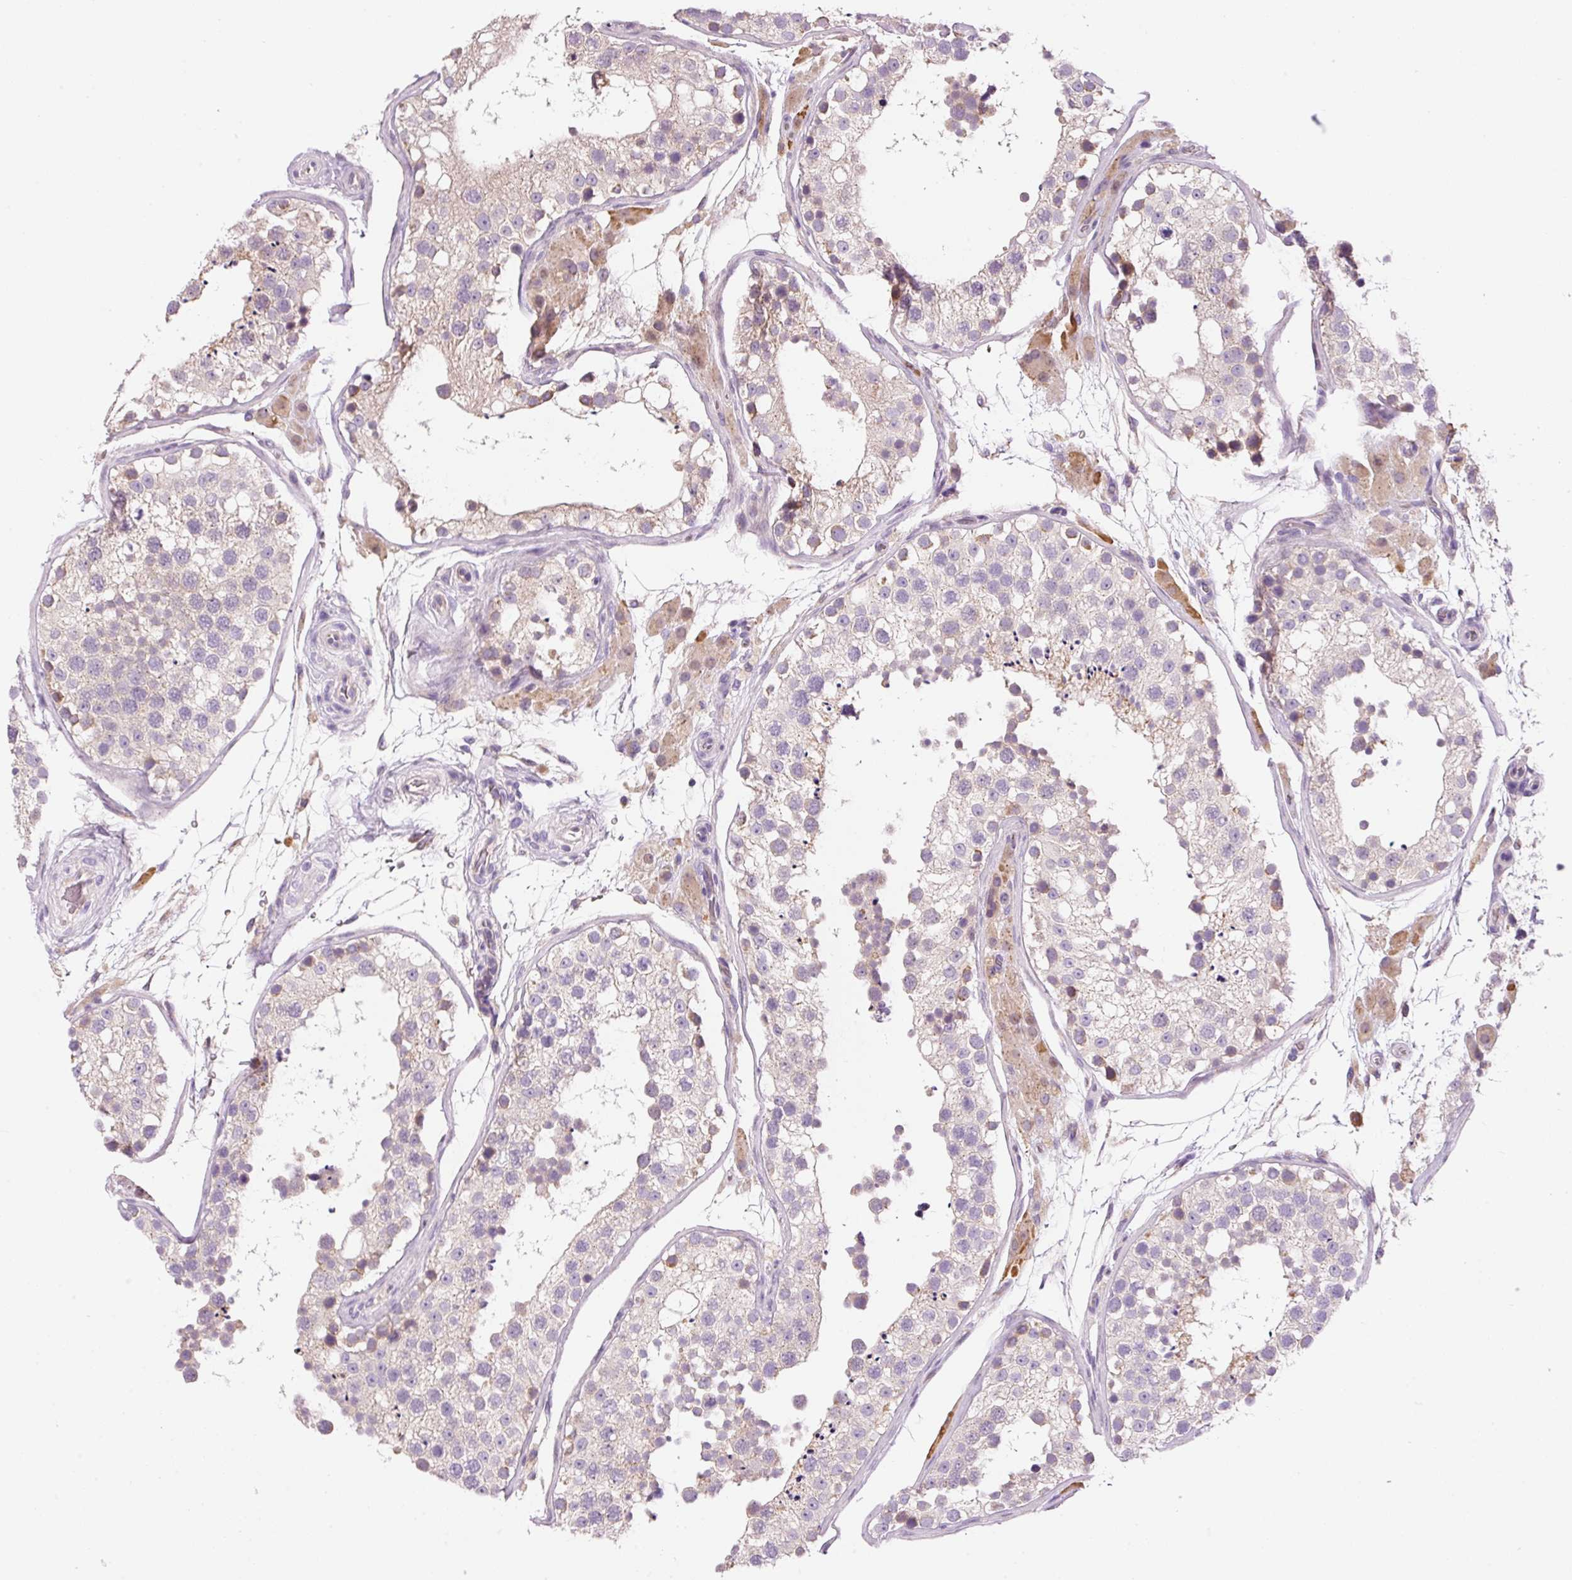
{"staining": {"intensity": "negative", "quantity": "none", "location": "none"}, "tissue": "testis", "cell_type": "Cells in seminiferous ducts", "image_type": "normal", "snomed": [{"axis": "morphology", "description": "Normal tissue, NOS"}, {"axis": "topography", "description": "Testis"}], "caption": "Immunohistochemistry photomicrograph of benign testis: human testis stained with DAB (3,3'-diaminobenzidine) displays no significant protein staining in cells in seminiferous ducts.", "gene": "PNPLA5", "patient": {"sex": "male", "age": 26}}